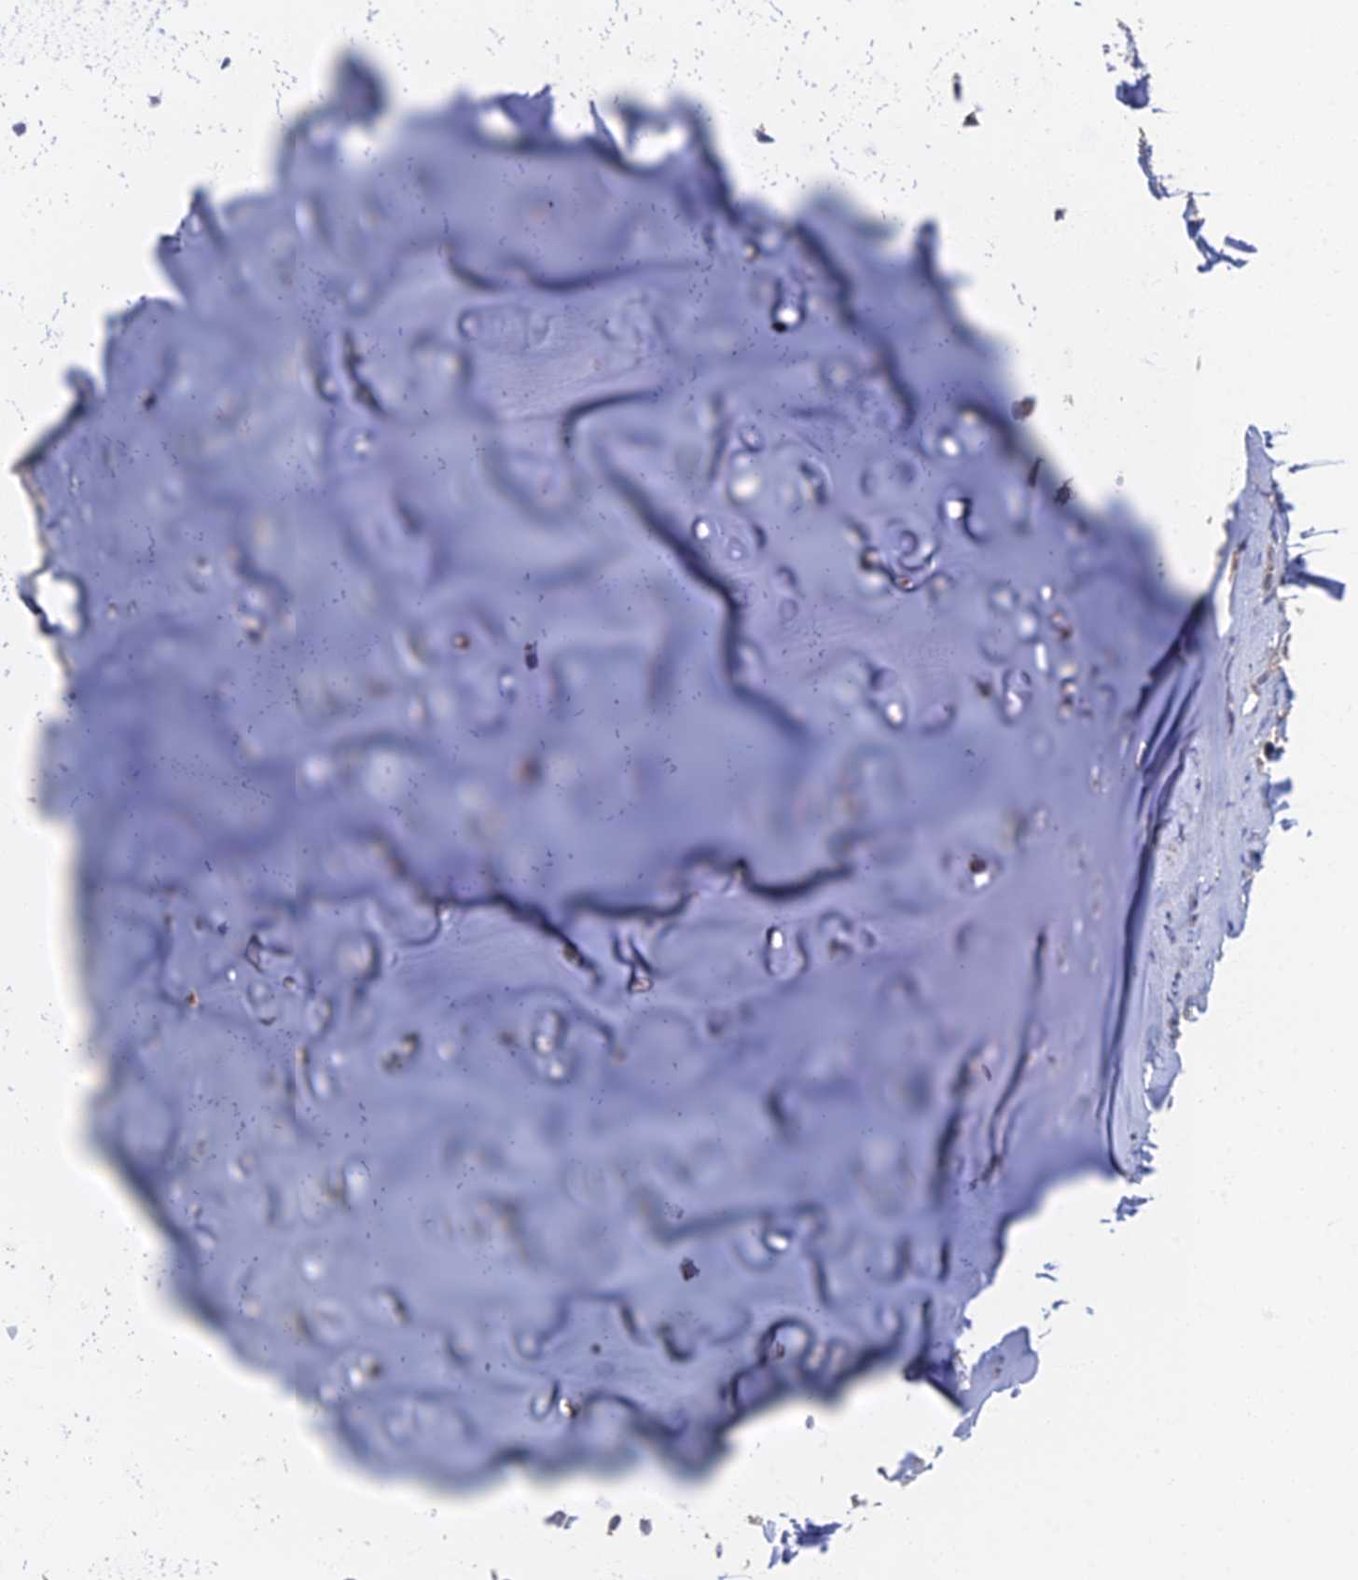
{"staining": {"intensity": "negative", "quantity": "none", "location": "none"}, "tissue": "adipose tissue", "cell_type": "Adipocytes", "image_type": "normal", "snomed": [{"axis": "morphology", "description": "Normal tissue, NOS"}, {"axis": "morphology", "description": "Basal cell carcinoma"}, {"axis": "topography", "description": "Cartilage tissue"}, {"axis": "topography", "description": "Nasopharynx"}, {"axis": "topography", "description": "Oral tissue"}], "caption": "A micrograph of adipose tissue stained for a protein demonstrates no brown staining in adipocytes.", "gene": "GPATCH1", "patient": {"sex": "female", "age": 77}}